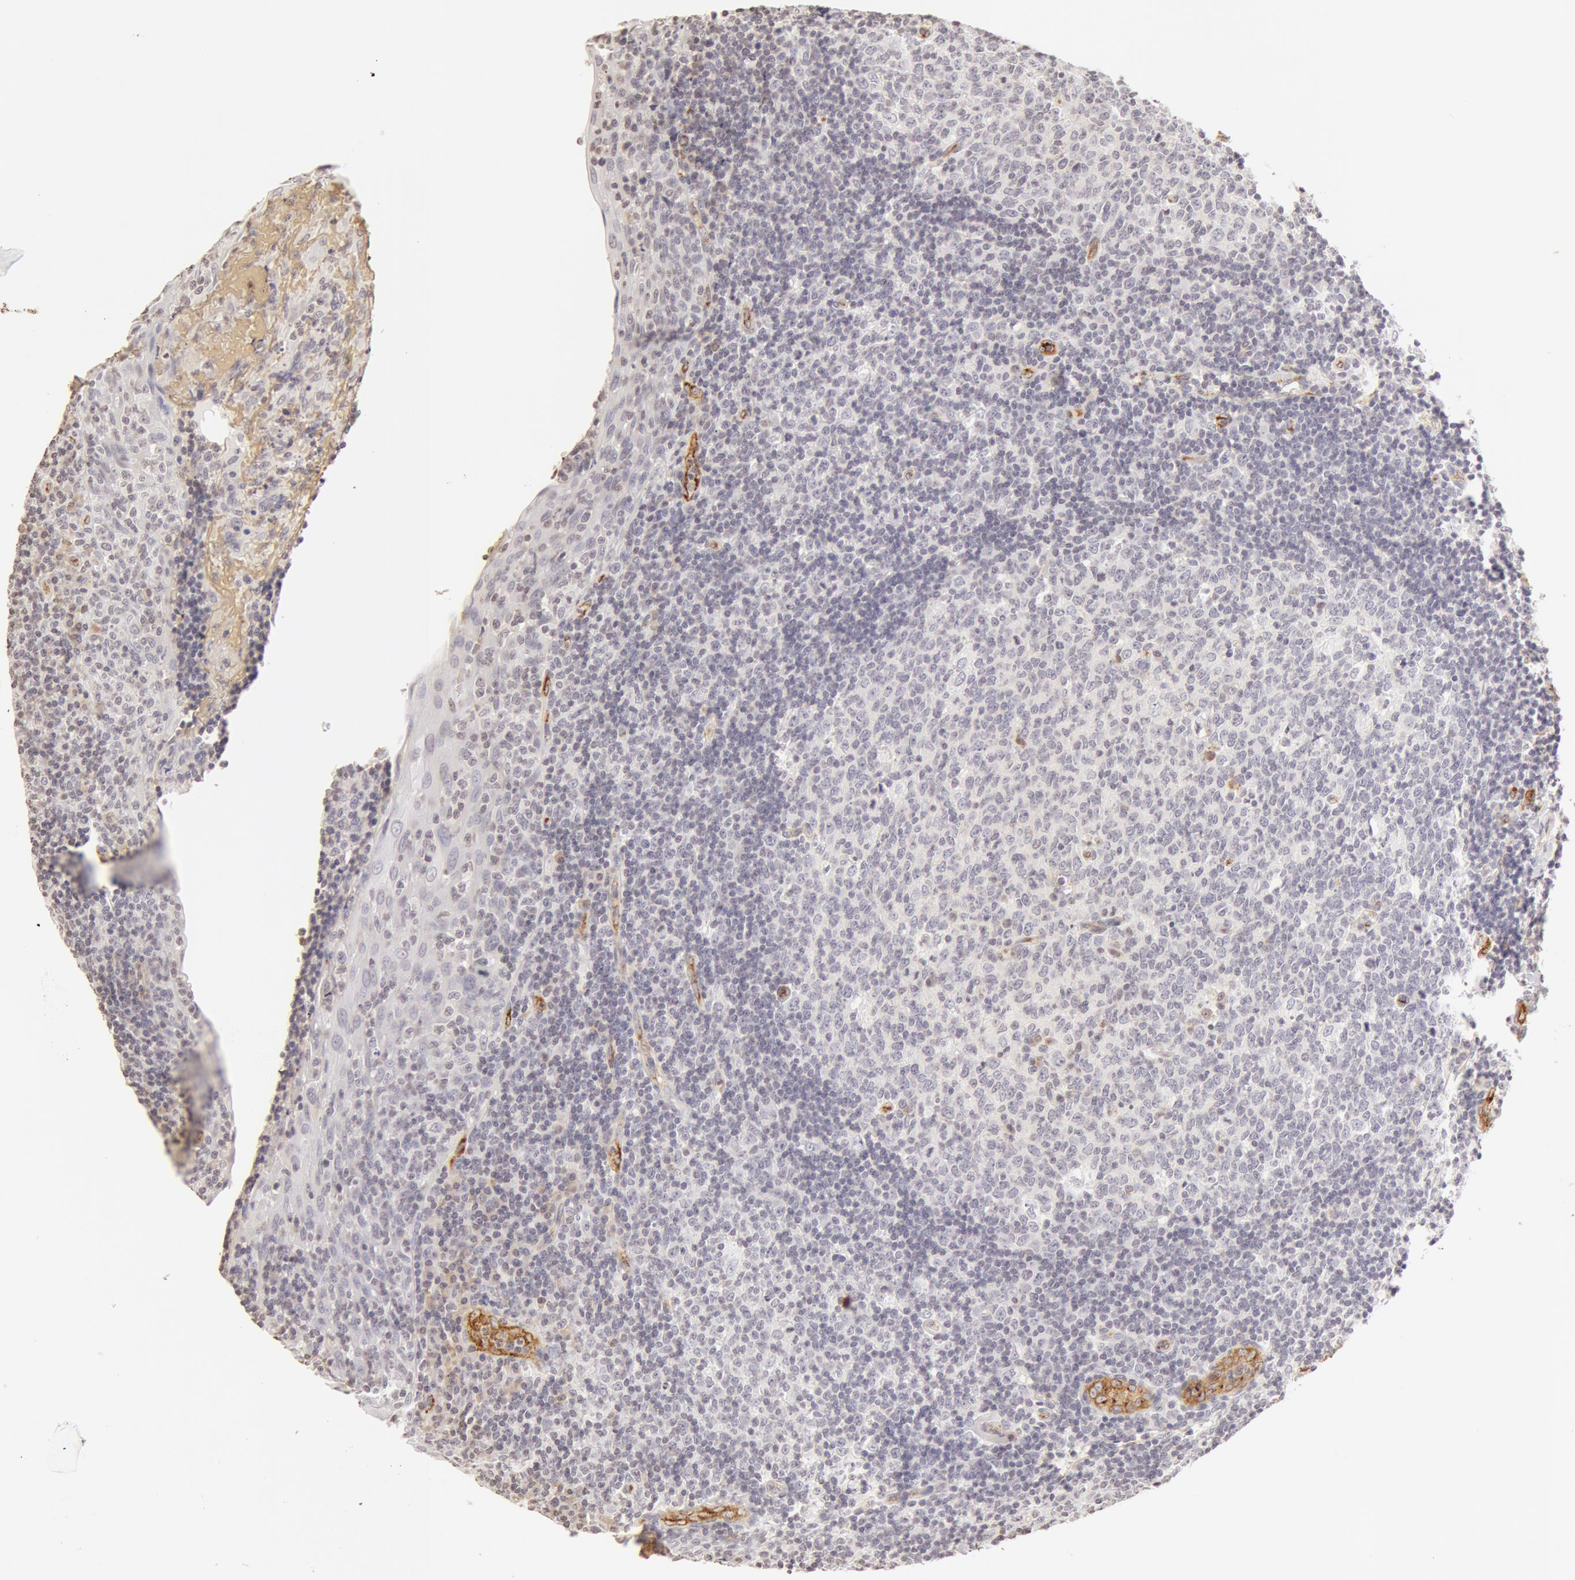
{"staining": {"intensity": "negative", "quantity": "none", "location": "none"}, "tissue": "tonsil", "cell_type": "Germinal center cells", "image_type": "normal", "snomed": [{"axis": "morphology", "description": "Normal tissue, NOS"}, {"axis": "topography", "description": "Tonsil"}], "caption": "IHC micrograph of benign tonsil: human tonsil stained with DAB shows no significant protein expression in germinal center cells.", "gene": "VWF", "patient": {"sex": "female", "age": 3}}